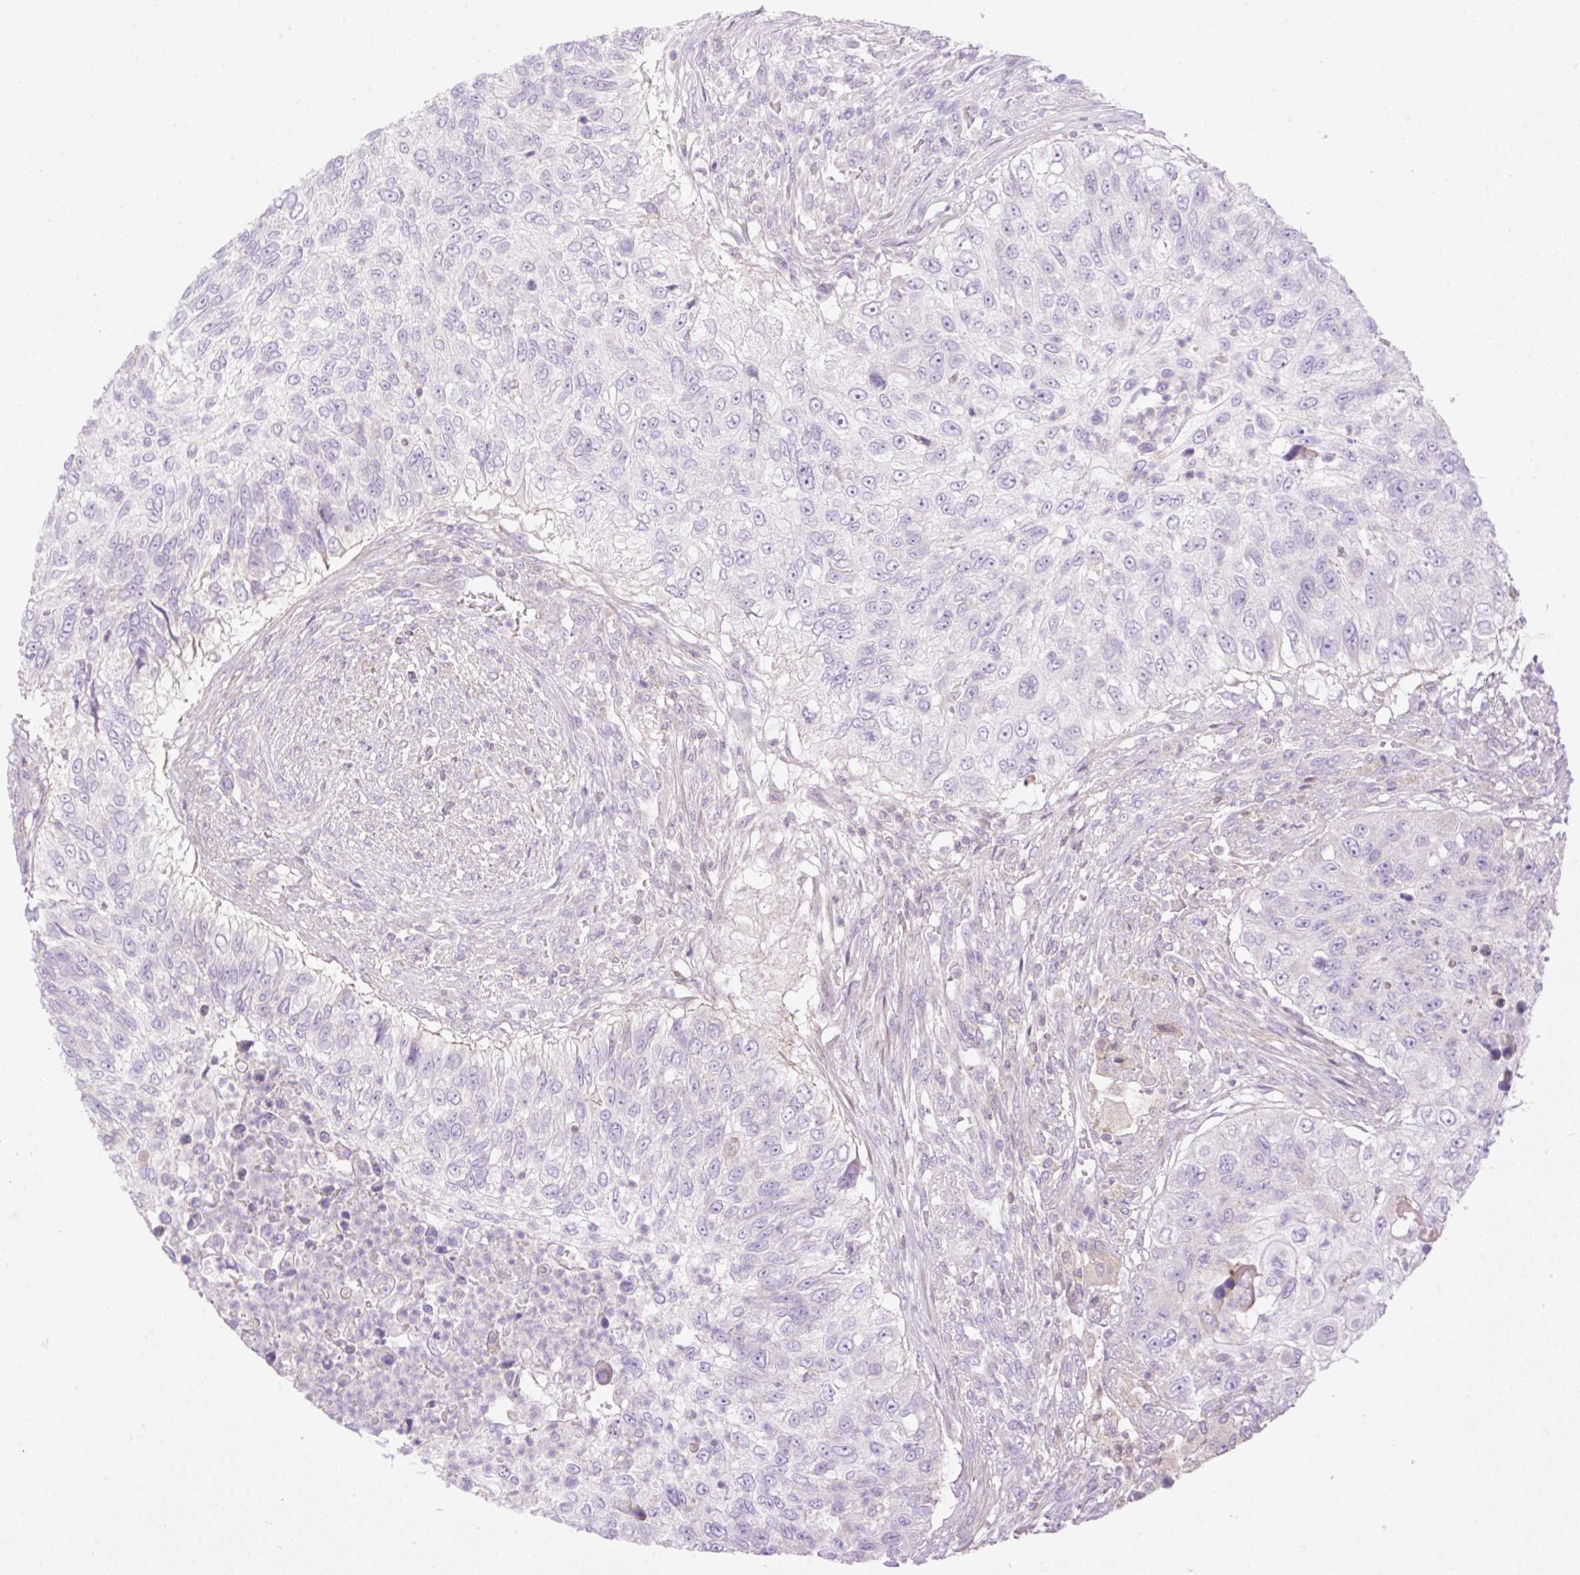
{"staining": {"intensity": "negative", "quantity": "none", "location": "none"}, "tissue": "urothelial cancer", "cell_type": "Tumor cells", "image_type": "cancer", "snomed": [{"axis": "morphology", "description": "Urothelial carcinoma, High grade"}, {"axis": "topography", "description": "Urinary bladder"}], "caption": "IHC photomicrograph of human urothelial cancer stained for a protein (brown), which reveals no expression in tumor cells. (Brightfield microscopy of DAB immunohistochemistry at high magnification).", "gene": "VPS25", "patient": {"sex": "female", "age": 60}}